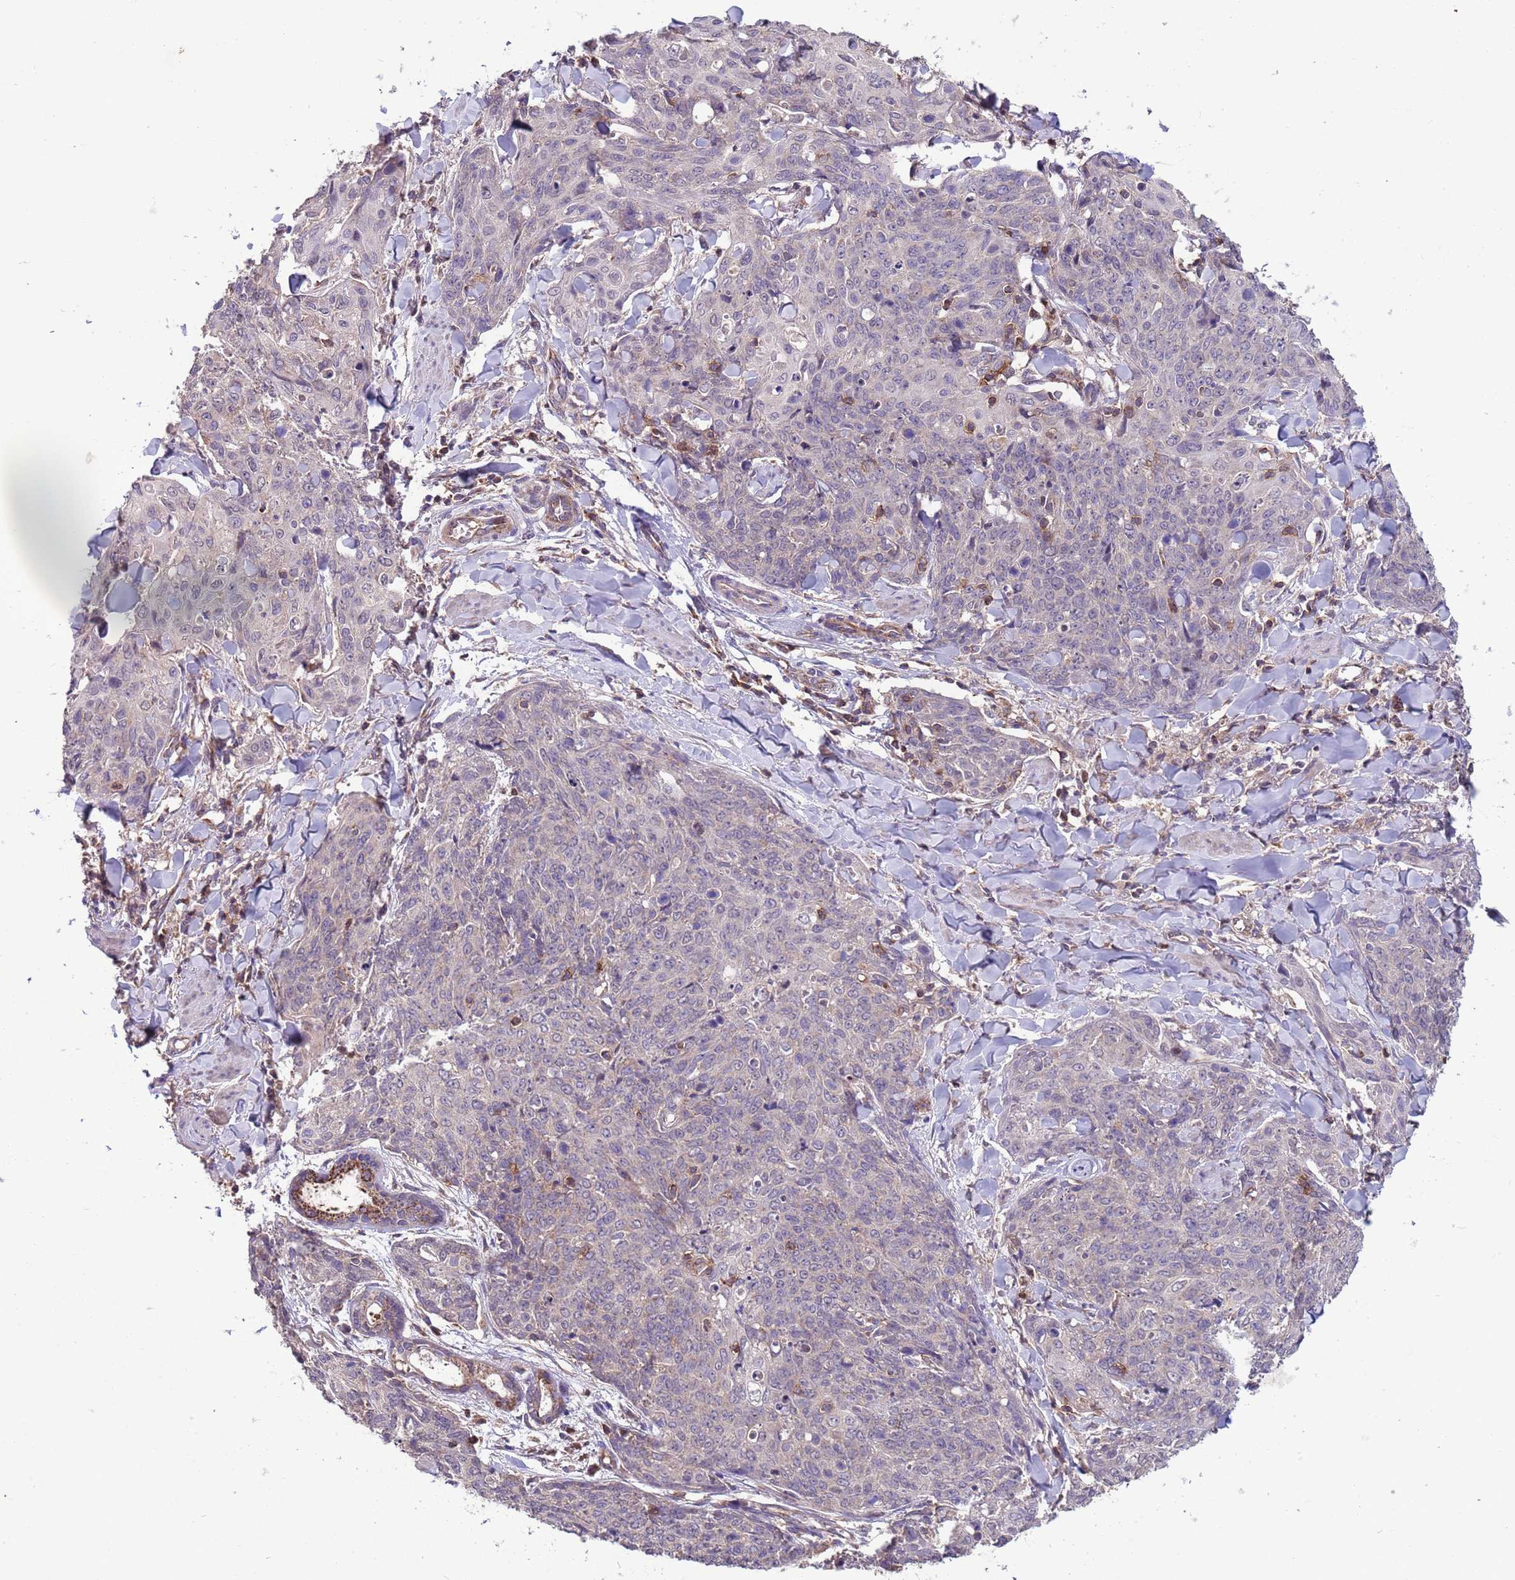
{"staining": {"intensity": "negative", "quantity": "none", "location": "none"}, "tissue": "skin cancer", "cell_type": "Tumor cells", "image_type": "cancer", "snomed": [{"axis": "morphology", "description": "Squamous cell carcinoma, NOS"}, {"axis": "topography", "description": "Skin"}, {"axis": "topography", "description": "Vulva"}], "caption": "Tumor cells are negative for brown protein staining in skin cancer. (Brightfield microscopy of DAB (3,3'-diaminobenzidine) immunohistochemistry (IHC) at high magnification).", "gene": "ACAD8", "patient": {"sex": "female", "age": 85}}